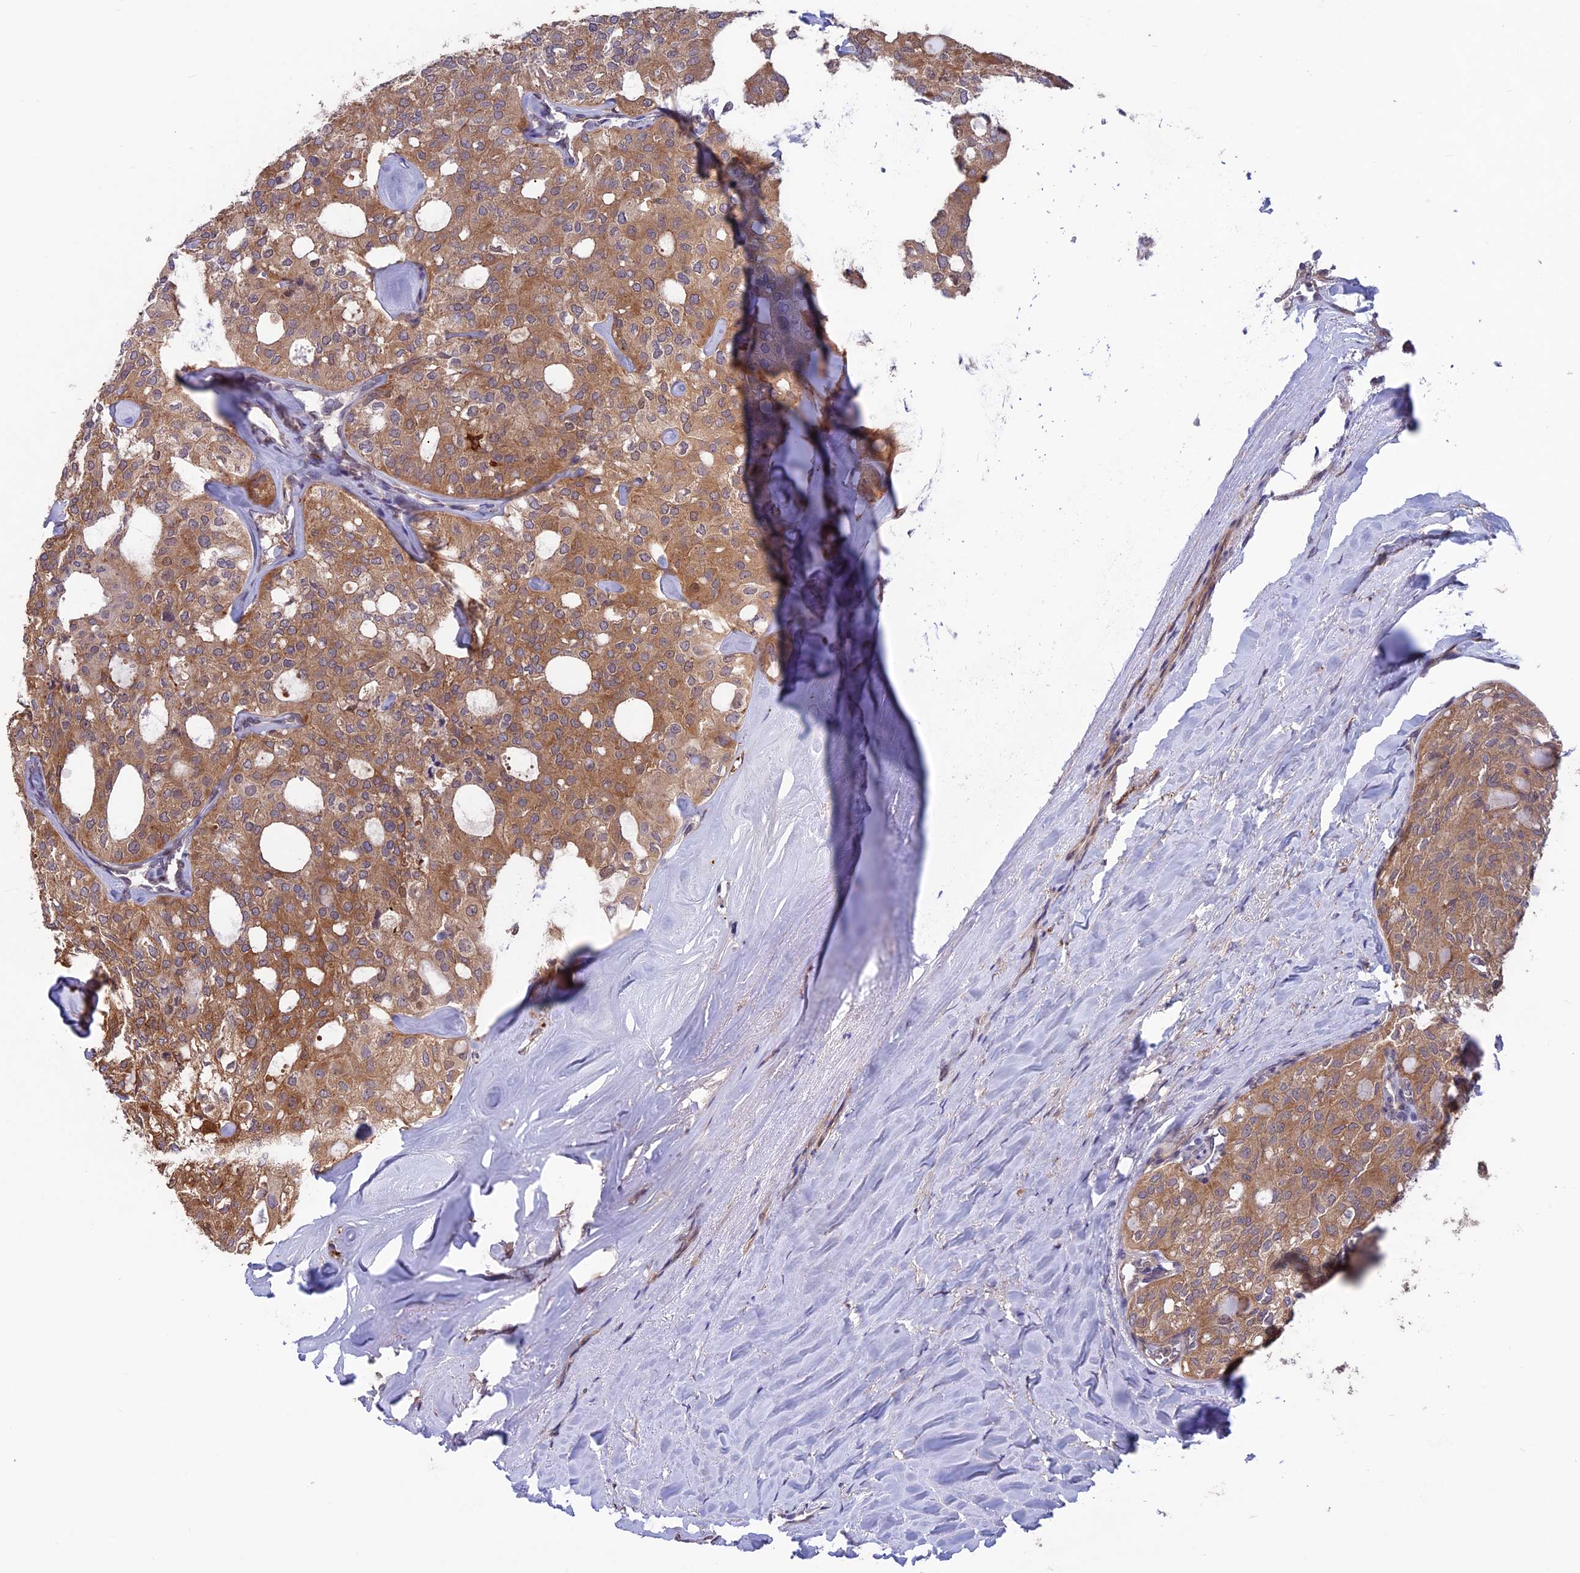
{"staining": {"intensity": "moderate", "quantity": ">75%", "location": "cytoplasmic/membranous"}, "tissue": "thyroid cancer", "cell_type": "Tumor cells", "image_type": "cancer", "snomed": [{"axis": "morphology", "description": "Follicular adenoma carcinoma, NOS"}, {"axis": "topography", "description": "Thyroid gland"}], "caption": "Brown immunohistochemical staining in thyroid cancer displays moderate cytoplasmic/membranous positivity in about >75% of tumor cells.", "gene": "MAST2", "patient": {"sex": "male", "age": 75}}